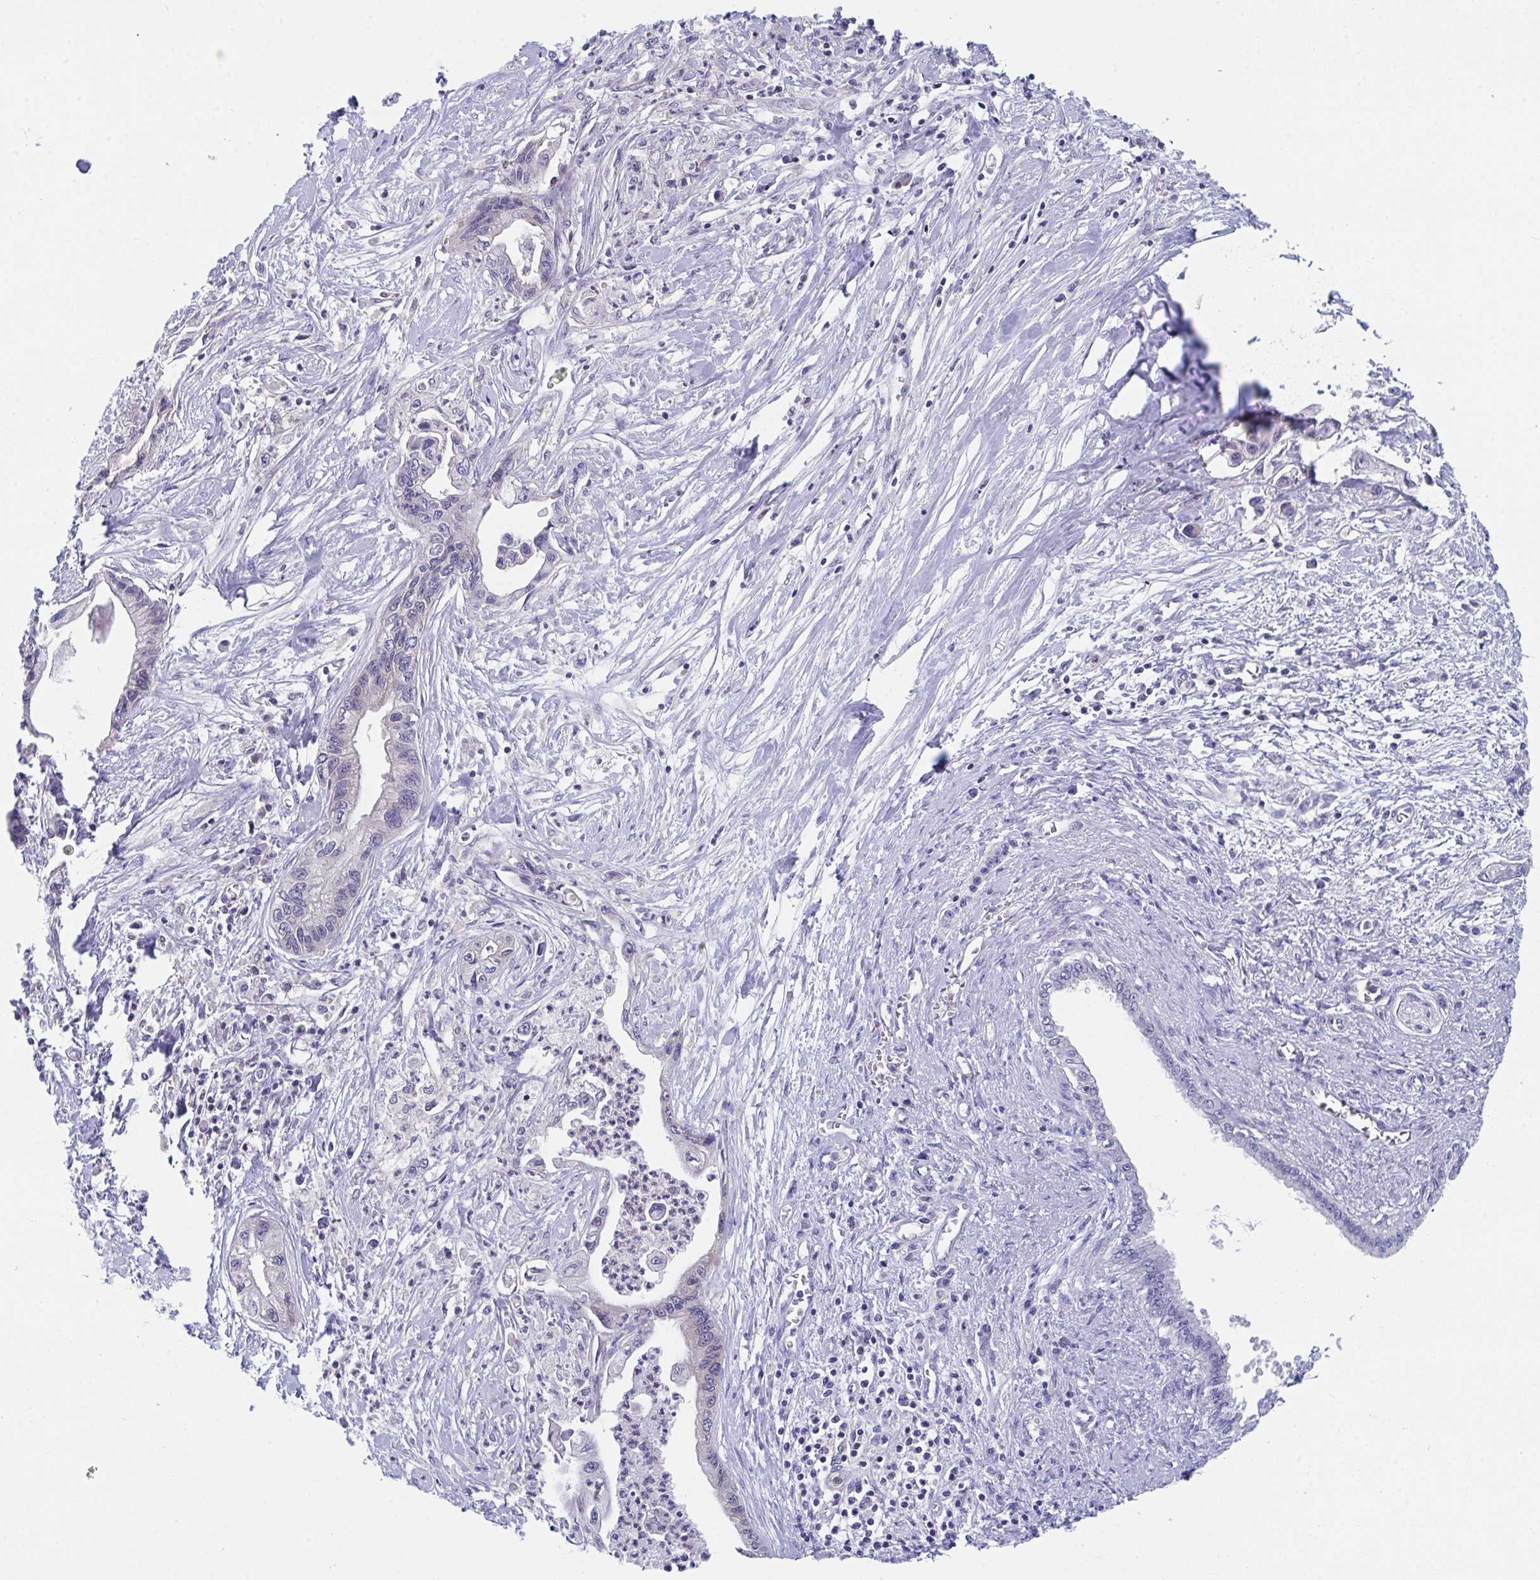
{"staining": {"intensity": "negative", "quantity": "none", "location": "none"}, "tissue": "pancreatic cancer", "cell_type": "Tumor cells", "image_type": "cancer", "snomed": [{"axis": "morphology", "description": "Adenocarcinoma, NOS"}, {"axis": "topography", "description": "Pancreas"}], "caption": "Human pancreatic cancer (adenocarcinoma) stained for a protein using immunohistochemistry (IHC) reveals no expression in tumor cells.", "gene": "P2RX3", "patient": {"sex": "male", "age": 61}}